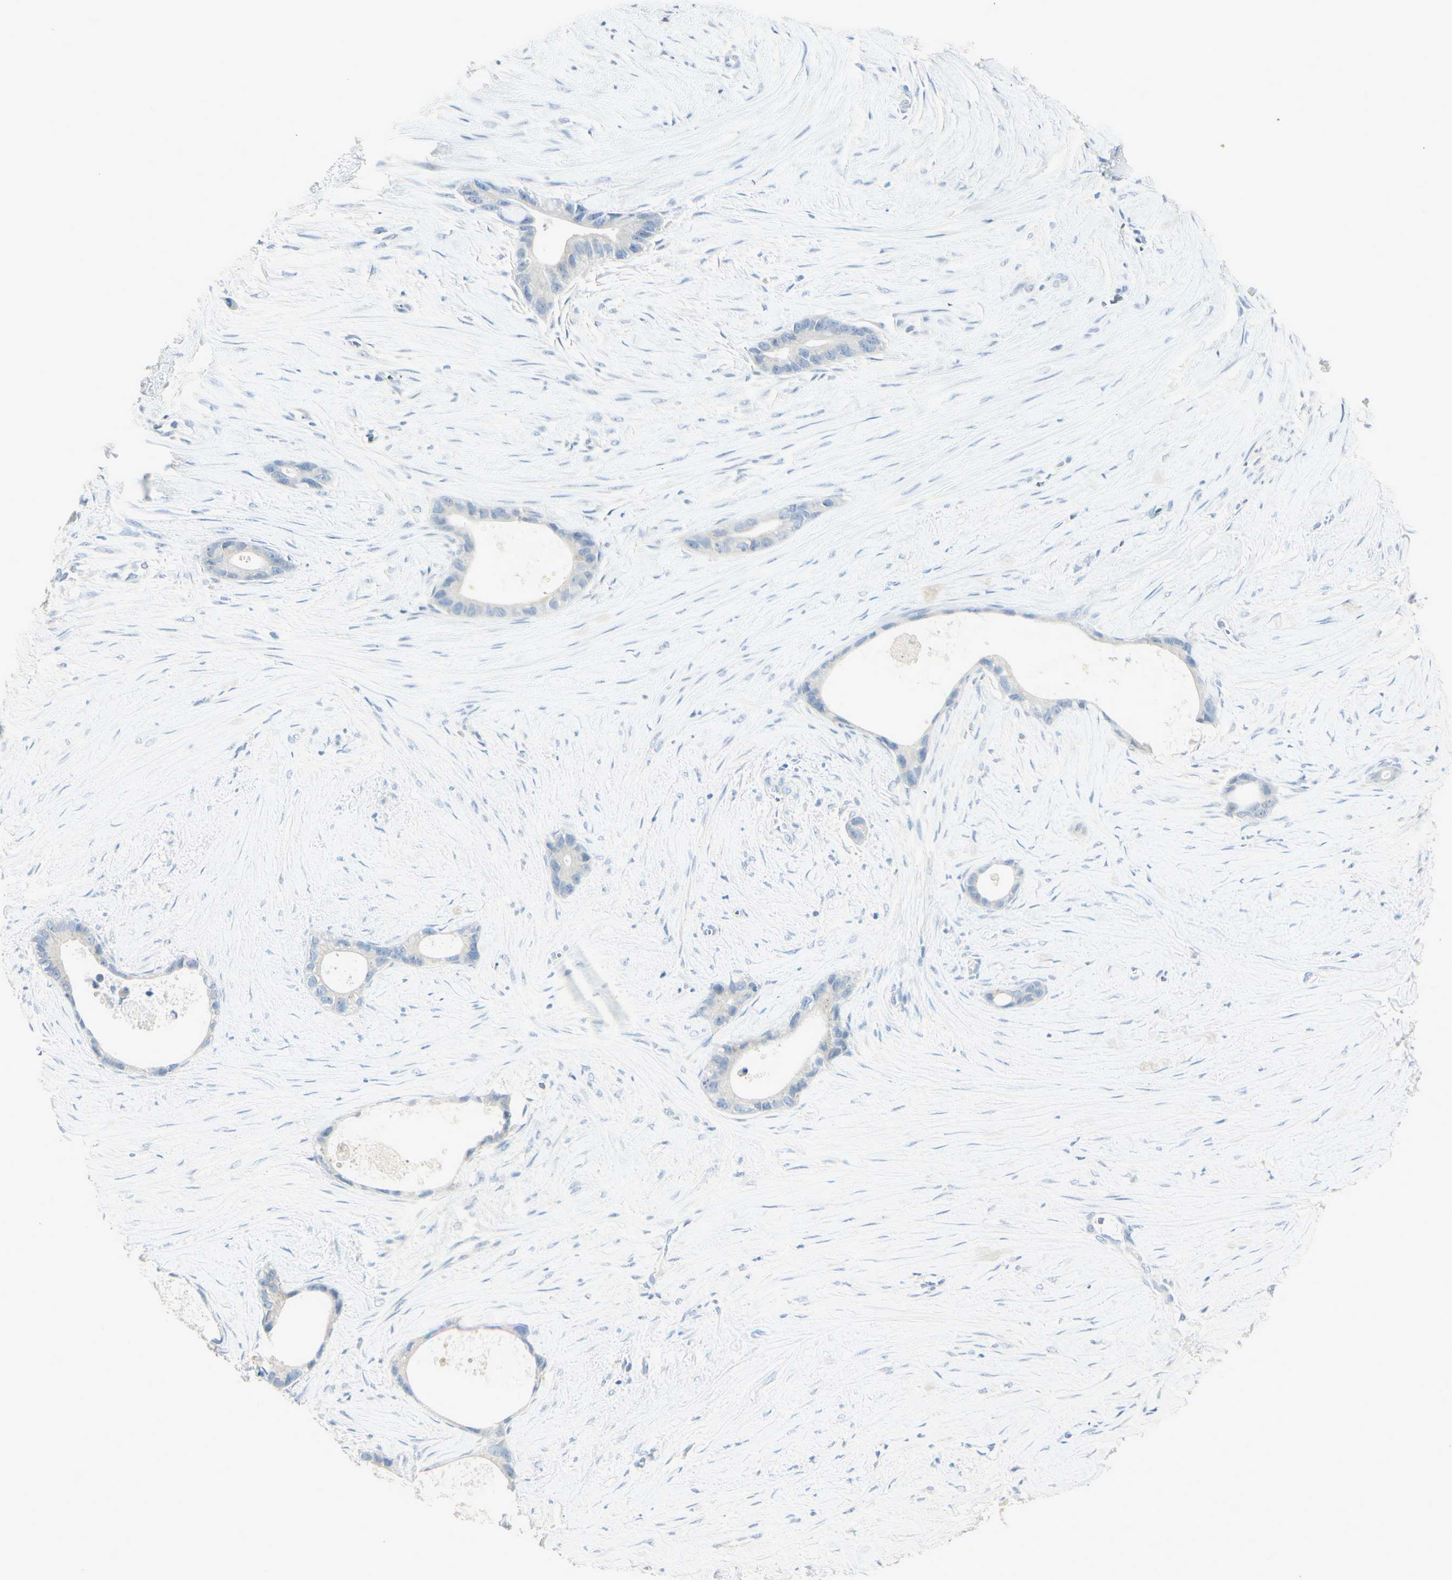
{"staining": {"intensity": "negative", "quantity": "none", "location": "none"}, "tissue": "liver cancer", "cell_type": "Tumor cells", "image_type": "cancer", "snomed": [{"axis": "morphology", "description": "Cholangiocarcinoma"}, {"axis": "topography", "description": "Liver"}], "caption": "High power microscopy image of an IHC image of liver cholangiocarcinoma, revealing no significant positivity in tumor cells.", "gene": "ART3", "patient": {"sex": "female", "age": 55}}